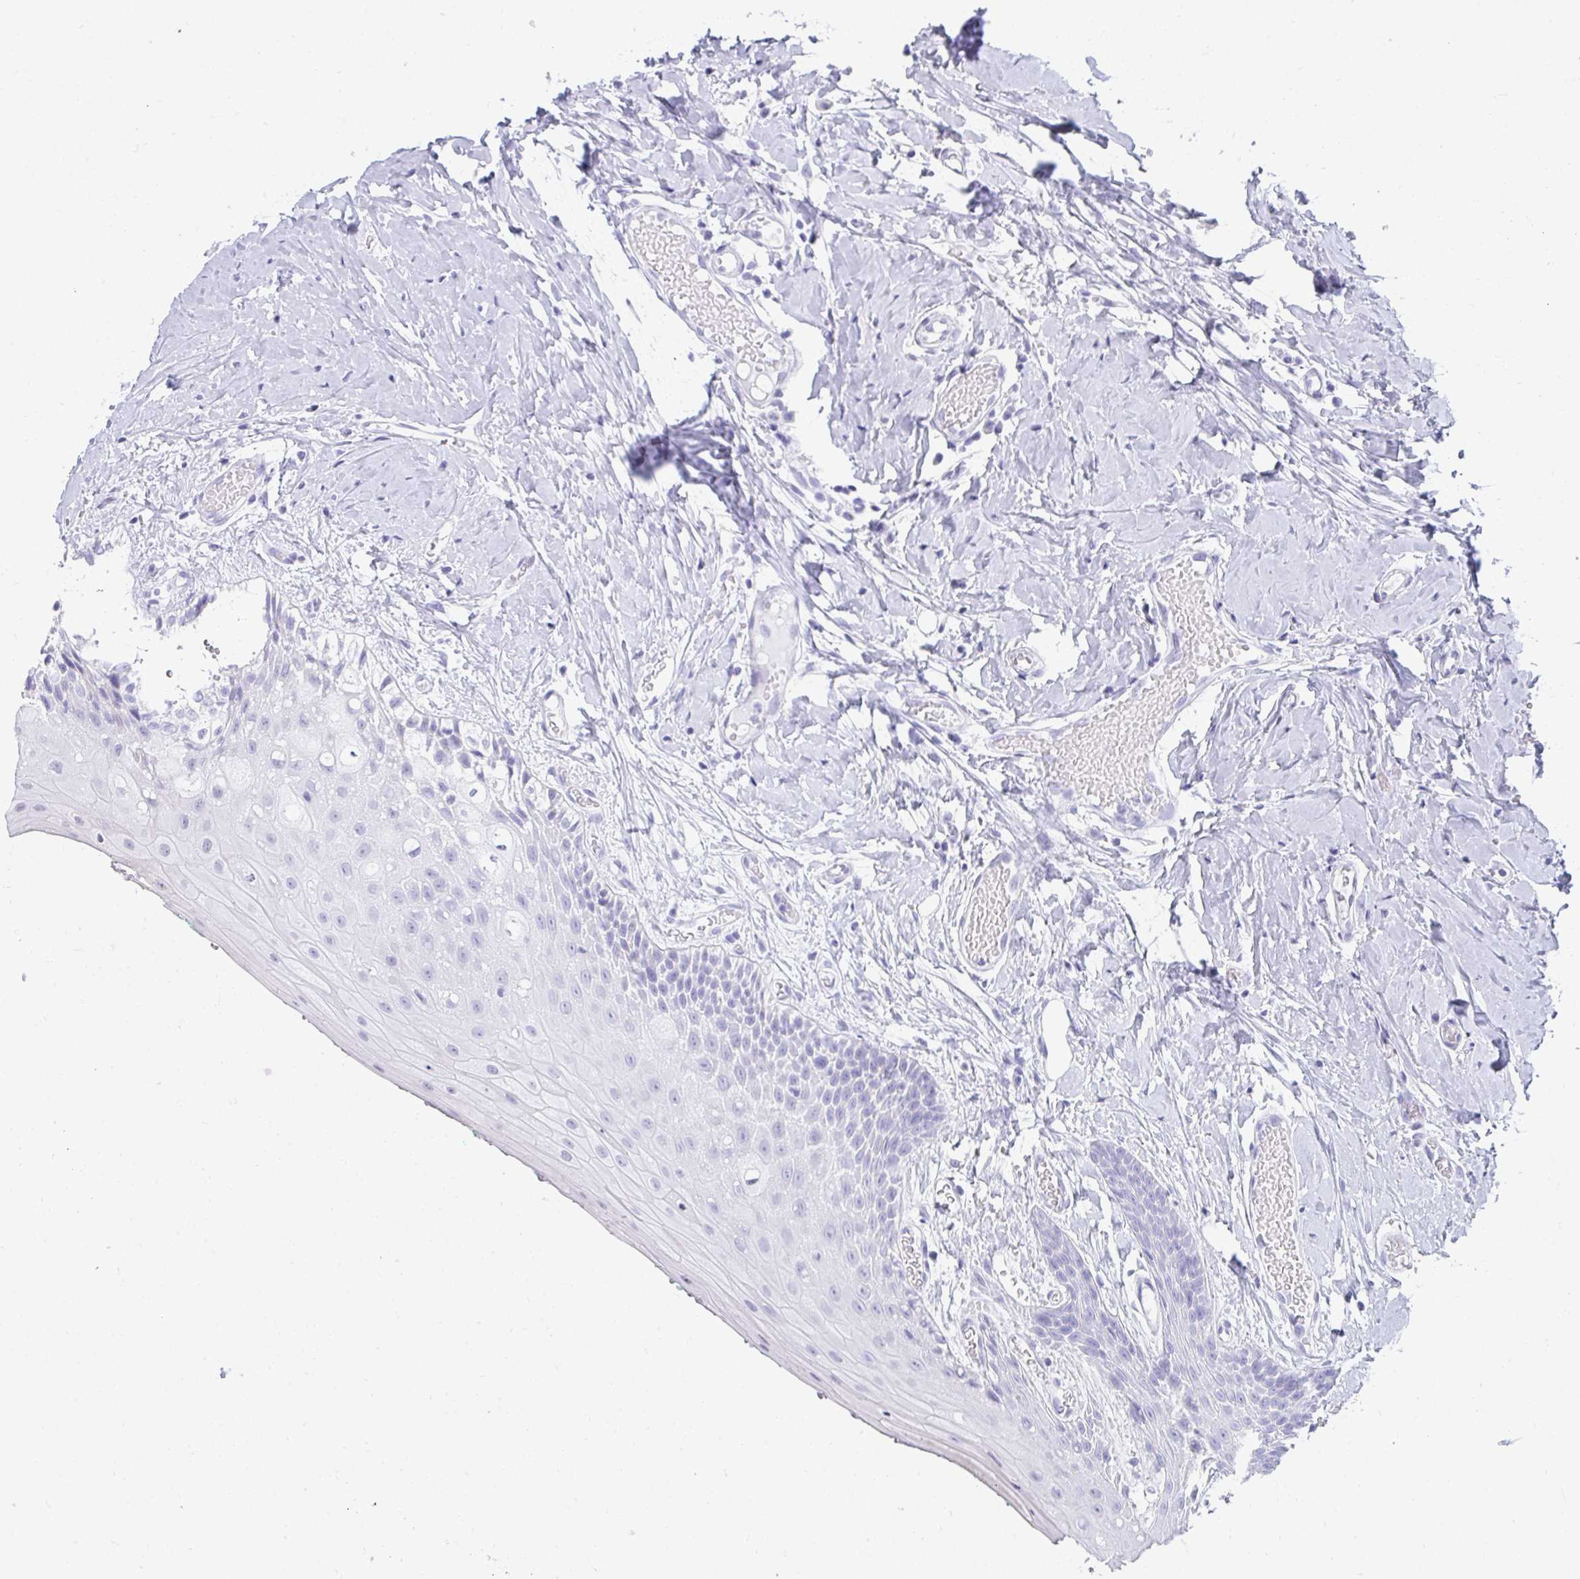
{"staining": {"intensity": "negative", "quantity": "none", "location": "none"}, "tissue": "oral mucosa", "cell_type": "Squamous epithelial cells", "image_type": "normal", "snomed": [{"axis": "morphology", "description": "Normal tissue, NOS"}, {"axis": "topography", "description": "Oral tissue"}, {"axis": "topography", "description": "Tounge, NOS"}], "caption": "An image of human oral mucosa is negative for staining in squamous epithelial cells. The staining was performed using DAB to visualize the protein expression in brown, while the nuclei were stained in blue with hematoxylin (Magnification: 20x).", "gene": "RLF", "patient": {"sex": "female", "age": 62}}